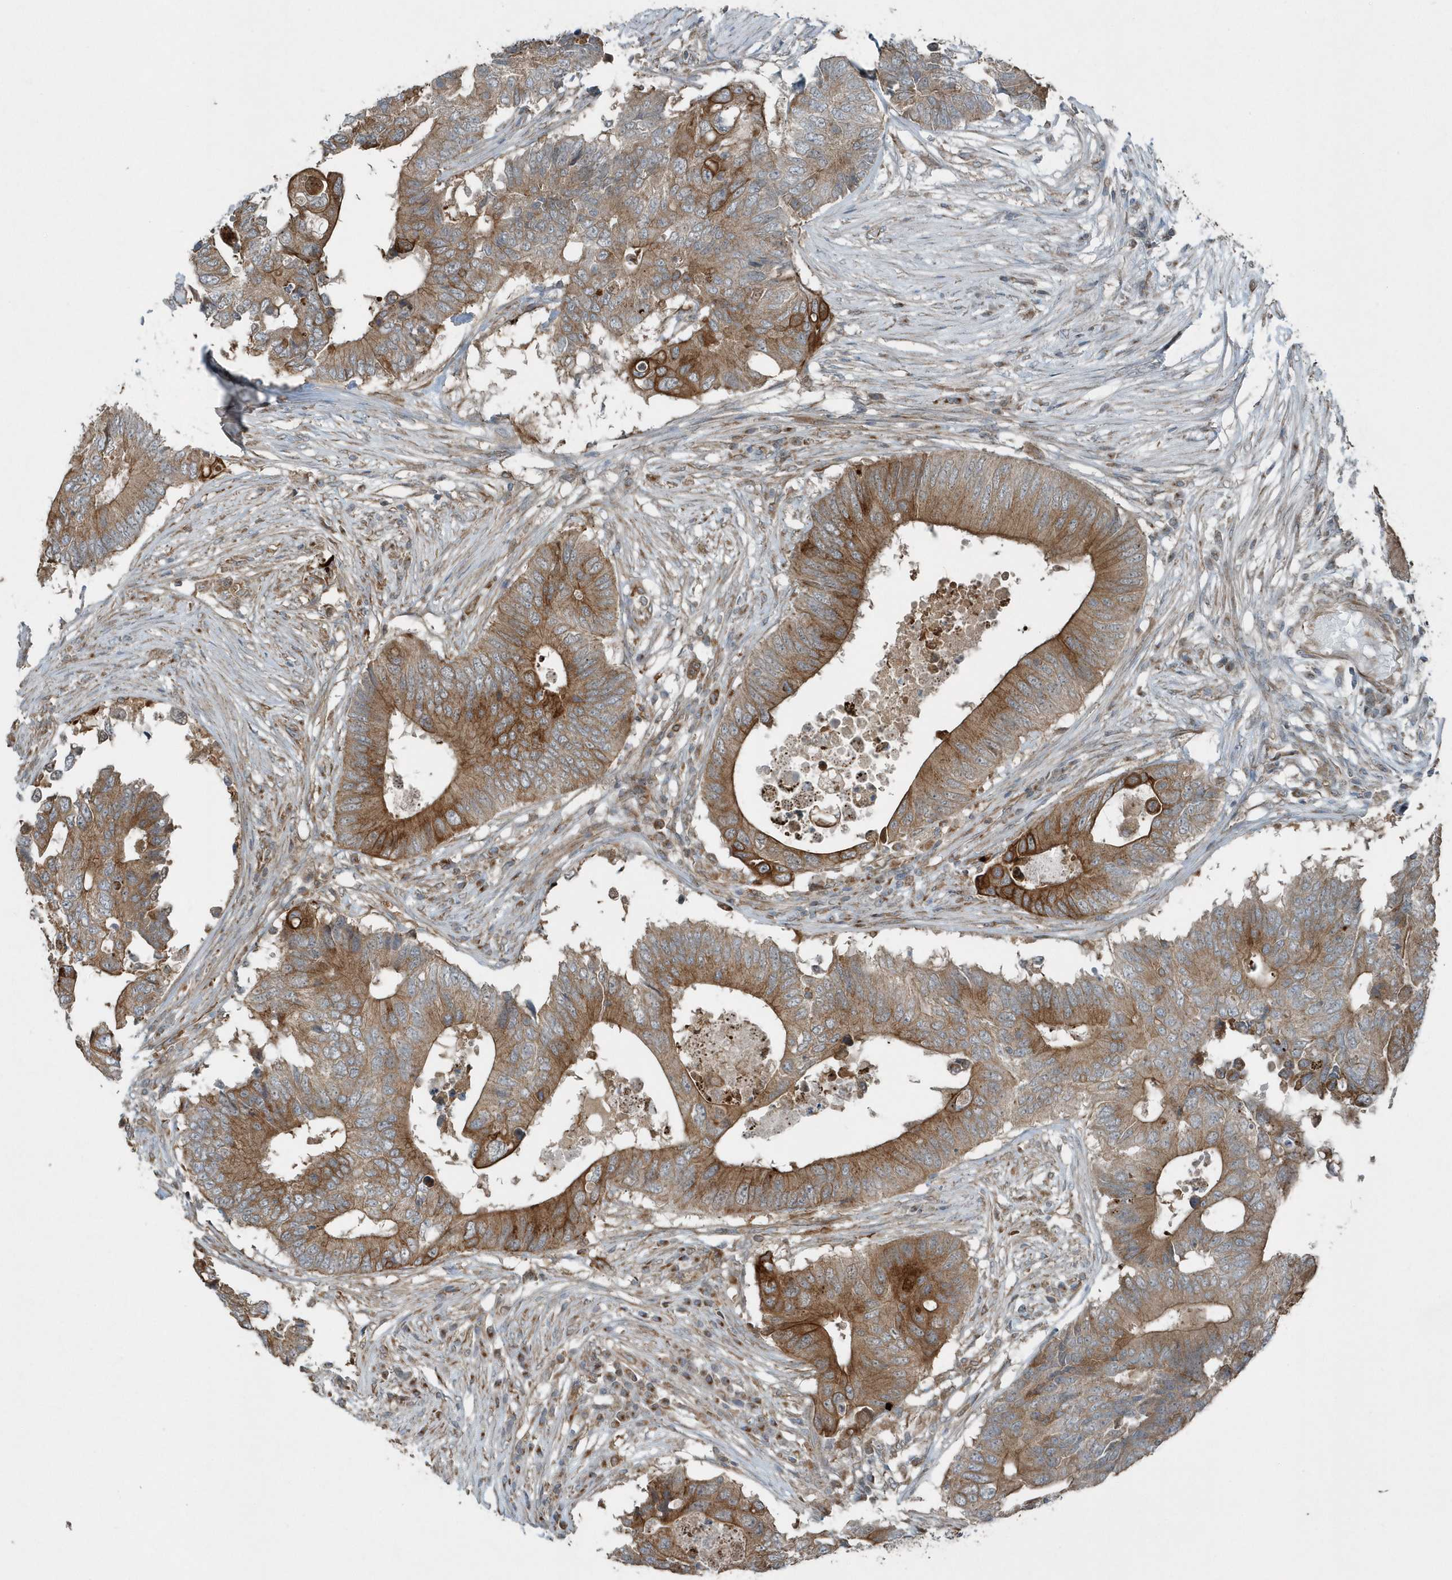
{"staining": {"intensity": "moderate", "quantity": ">75%", "location": "cytoplasmic/membranous"}, "tissue": "colorectal cancer", "cell_type": "Tumor cells", "image_type": "cancer", "snomed": [{"axis": "morphology", "description": "Adenocarcinoma, NOS"}, {"axis": "topography", "description": "Colon"}], "caption": "Immunohistochemical staining of colorectal adenocarcinoma demonstrates moderate cytoplasmic/membranous protein positivity in approximately >75% of tumor cells.", "gene": "GCC2", "patient": {"sex": "male", "age": 71}}